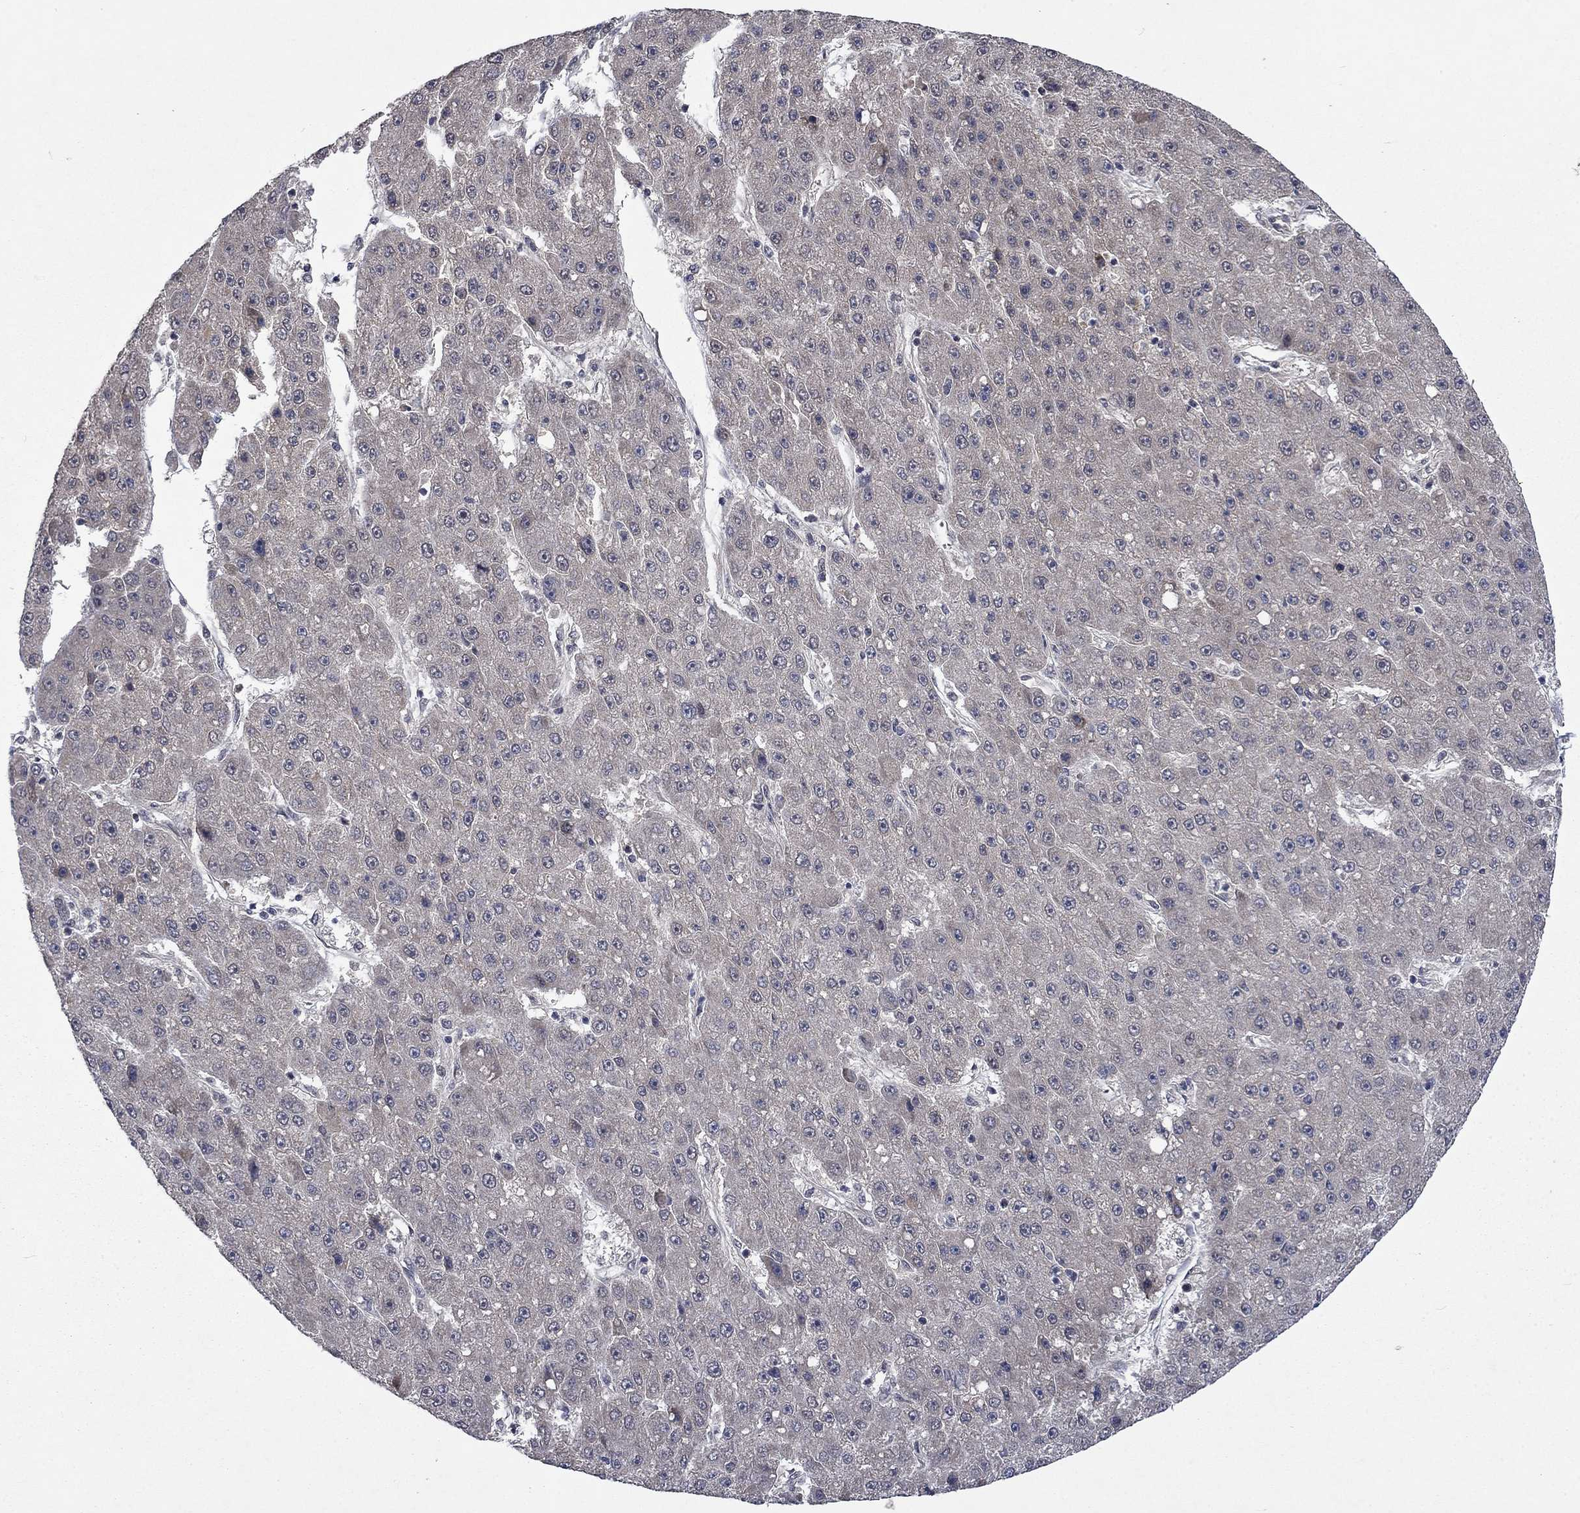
{"staining": {"intensity": "negative", "quantity": "none", "location": "none"}, "tissue": "liver cancer", "cell_type": "Tumor cells", "image_type": "cancer", "snomed": [{"axis": "morphology", "description": "Carcinoma, Hepatocellular, NOS"}, {"axis": "topography", "description": "Liver"}], "caption": "Tumor cells show no significant protein expression in hepatocellular carcinoma (liver). (DAB (3,3'-diaminobenzidine) IHC with hematoxylin counter stain).", "gene": "PPP1R9A", "patient": {"sex": "male", "age": 67}}